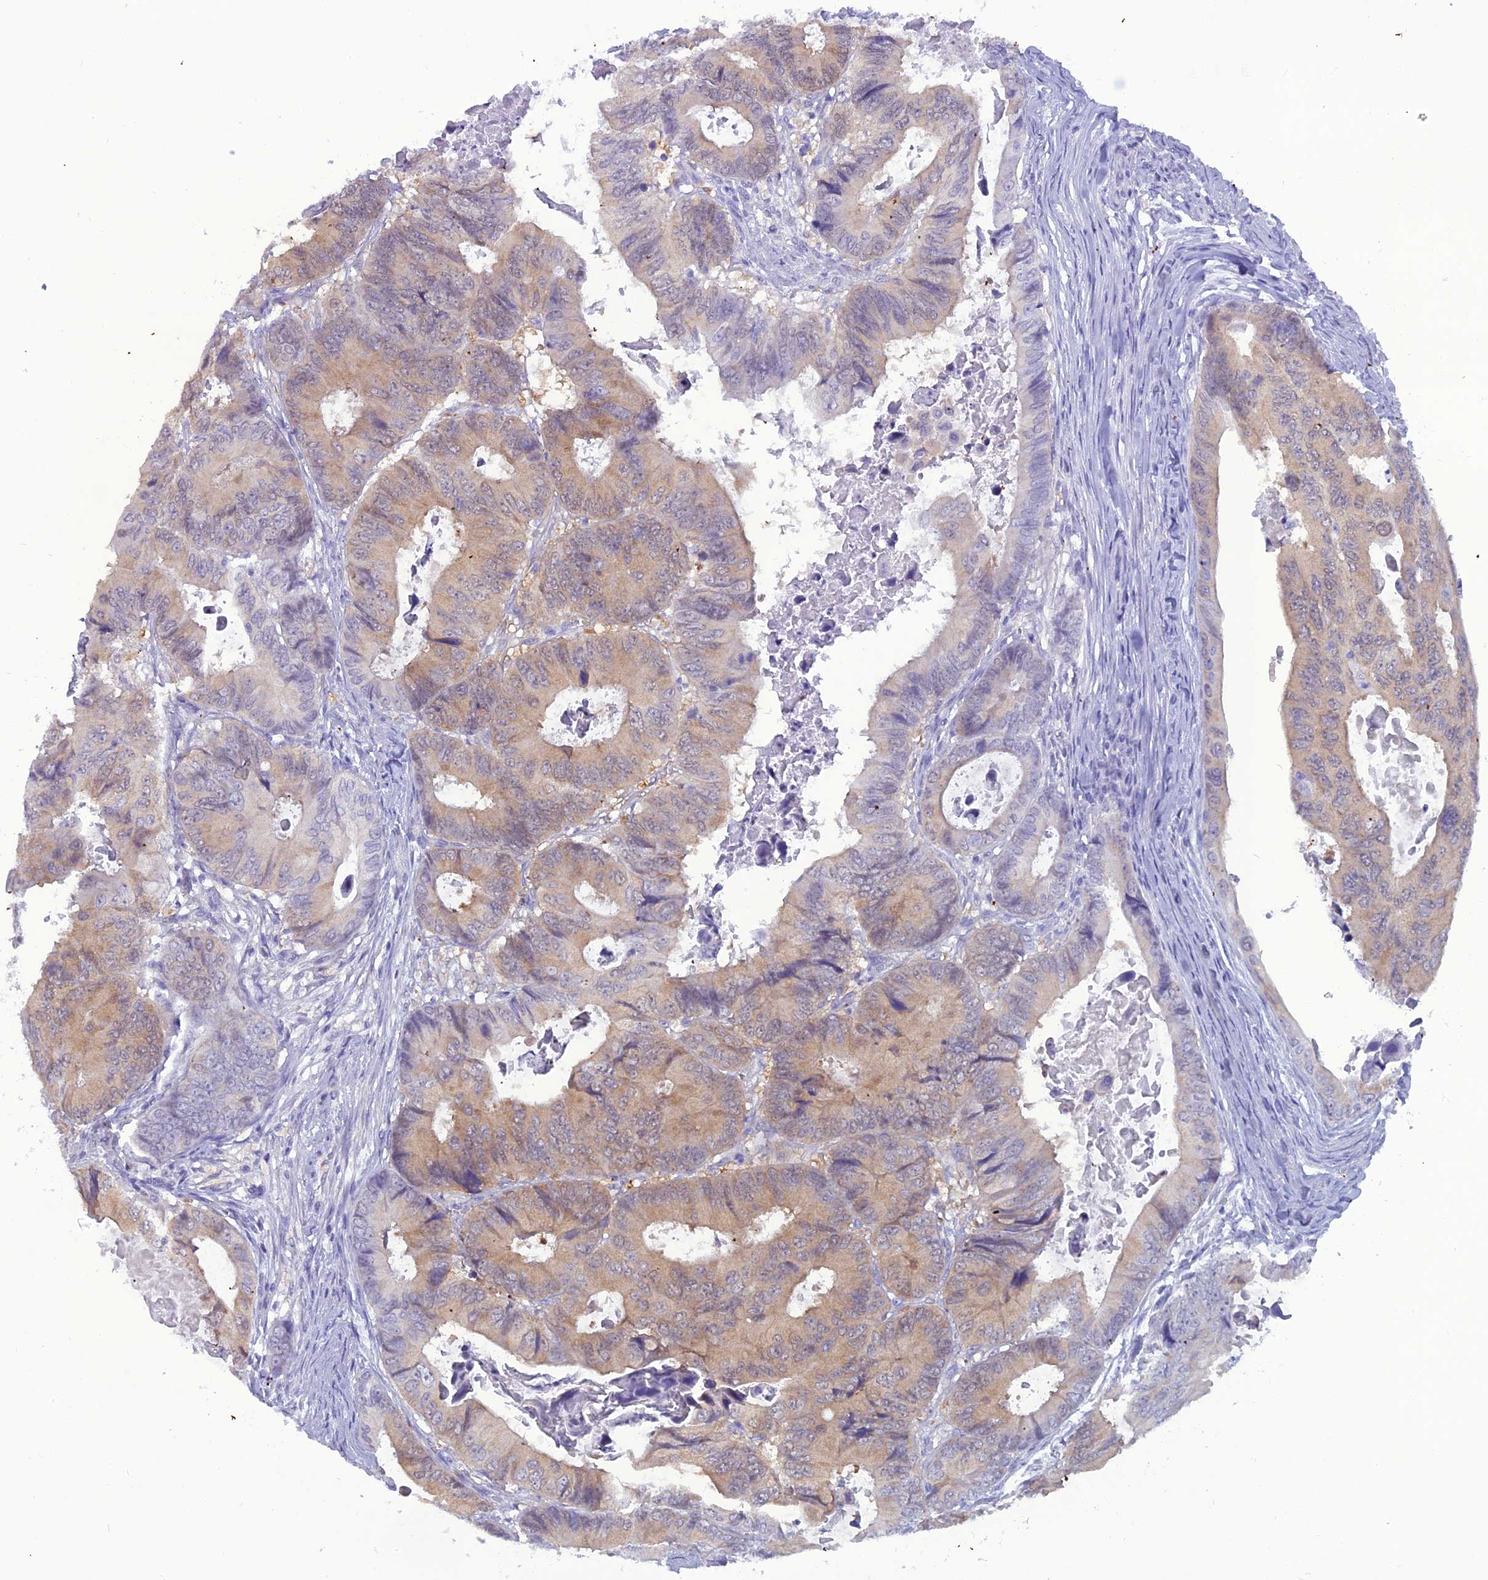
{"staining": {"intensity": "moderate", "quantity": "<25%", "location": "cytoplasmic/membranous"}, "tissue": "colorectal cancer", "cell_type": "Tumor cells", "image_type": "cancer", "snomed": [{"axis": "morphology", "description": "Adenocarcinoma, NOS"}, {"axis": "topography", "description": "Colon"}], "caption": "A brown stain highlights moderate cytoplasmic/membranous positivity of a protein in adenocarcinoma (colorectal) tumor cells. The staining is performed using DAB (3,3'-diaminobenzidine) brown chromogen to label protein expression. The nuclei are counter-stained blue using hematoxylin.", "gene": "GNPNAT1", "patient": {"sex": "male", "age": 85}}